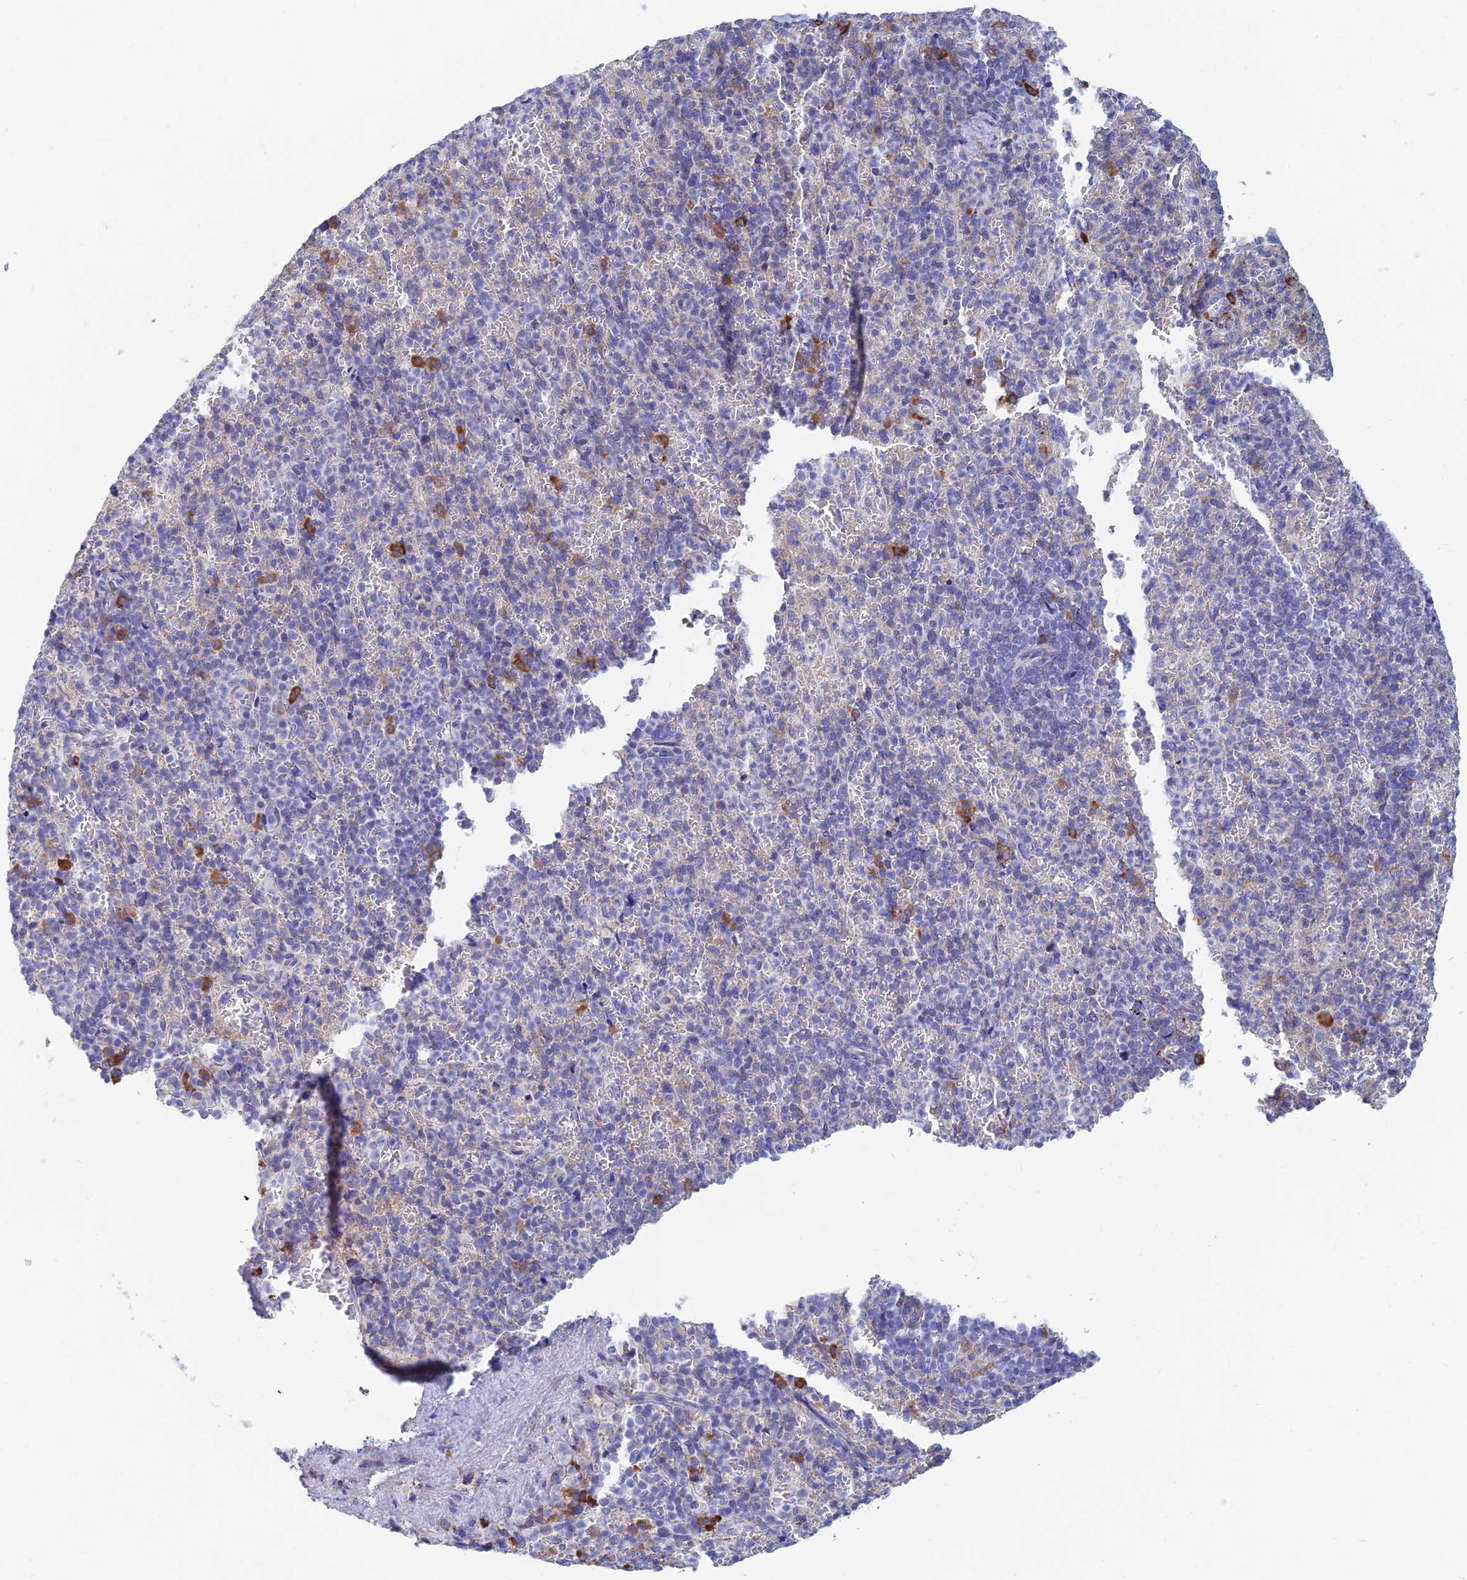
{"staining": {"intensity": "moderate", "quantity": "<25%", "location": "cytoplasmic/membranous"}, "tissue": "spleen", "cell_type": "Cells in red pulp", "image_type": "normal", "snomed": [{"axis": "morphology", "description": "Normal tissue, NOS"}, {"axis": "topography", "description": "Spleen"}], "caption": "The immunohistochemical stain shows moderate cytoplasmic/membranous expression in cells in red pulp of unremarkable spleen. The protein is stained brown, and the nuclei are stained in blue (DAB IHC with brightfield microscopy, high magnification).", "gene": "WDR35", "patient": {"sex": "female", "age": 74}}